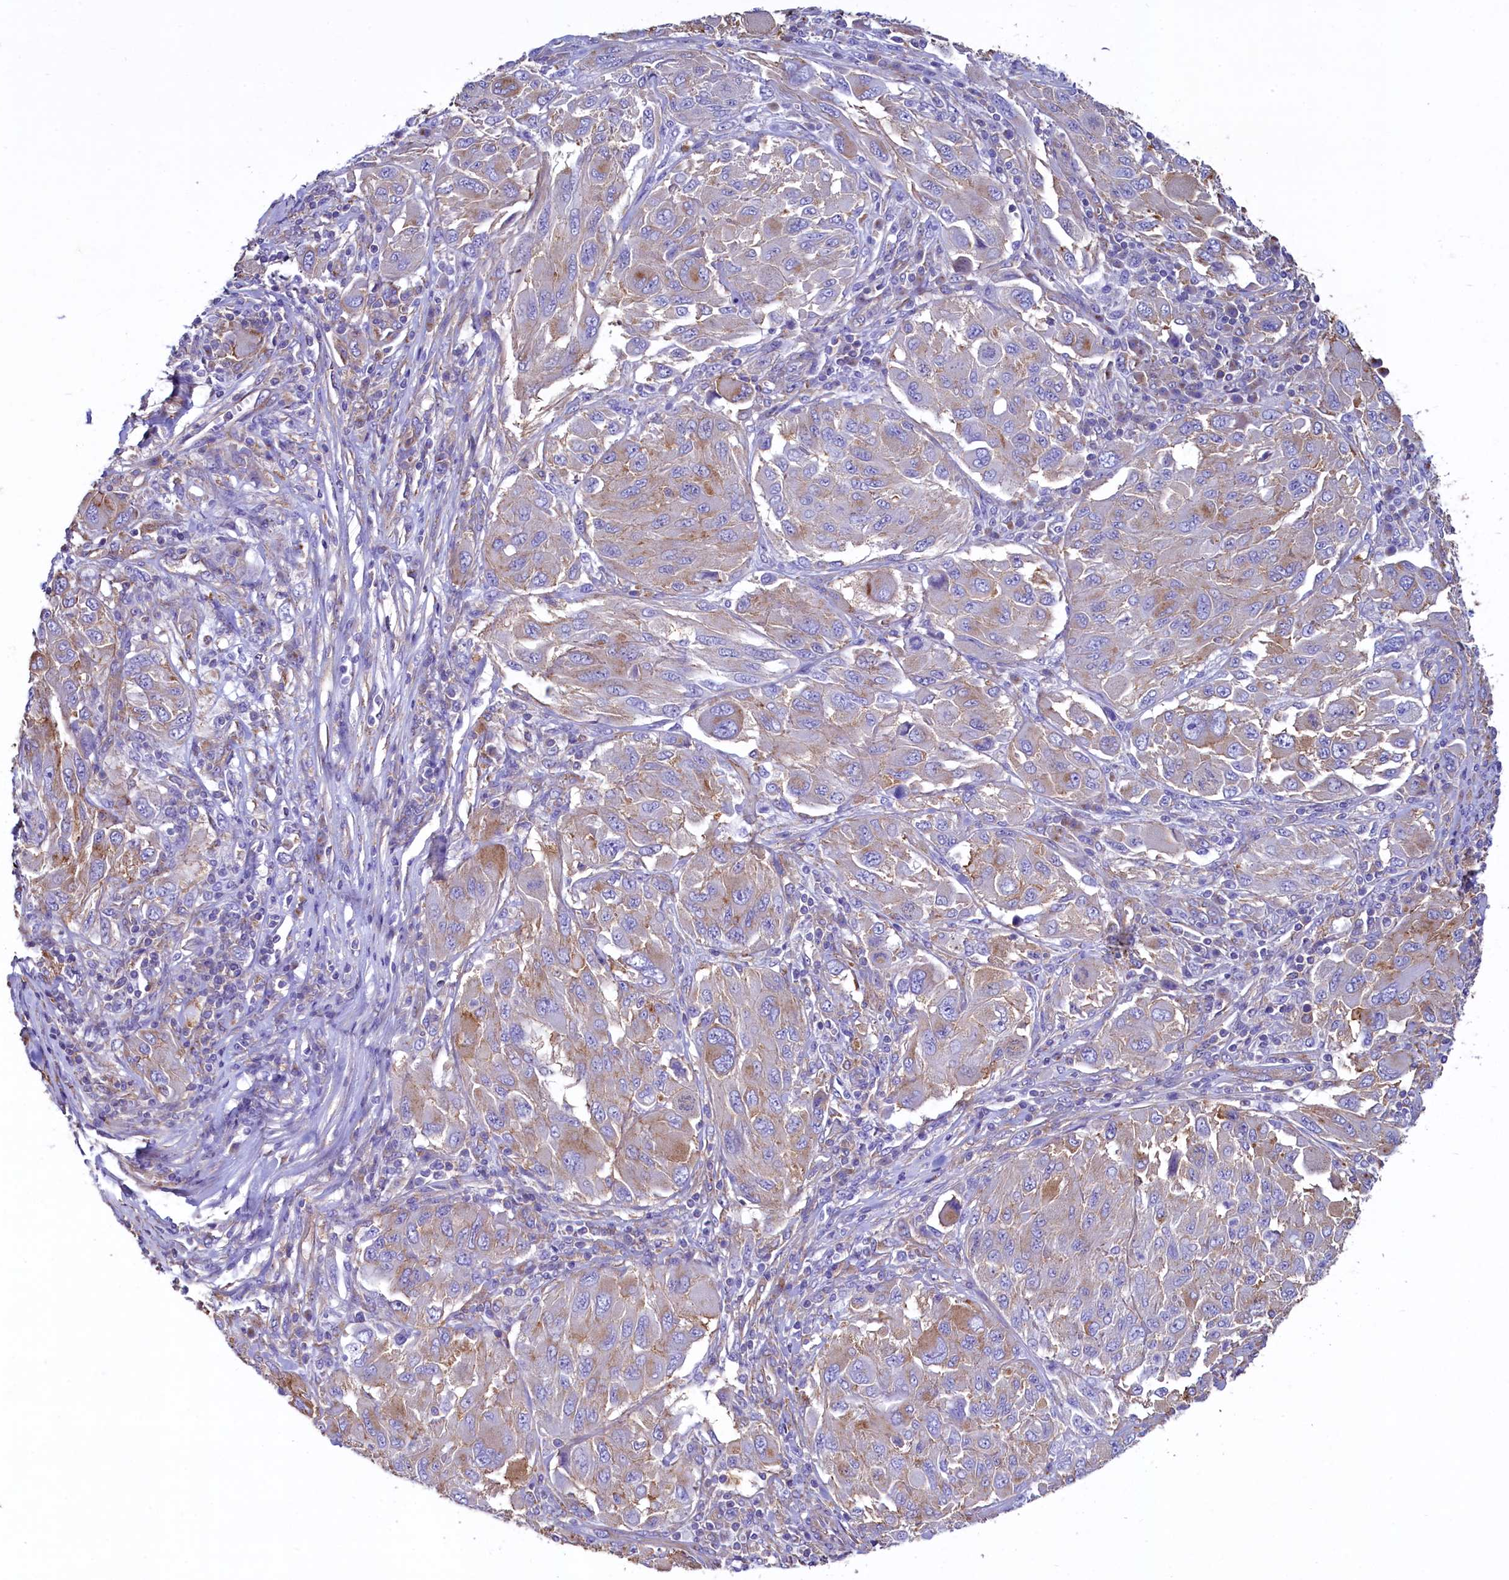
{"staining": {"intensity": "weak", "quantity": "<25%", "location": "cytoplasmic/membranous"}, "tissue": "melanoma", "cell_type": "Tumor cells", "image_type": "cancer", "snomed": [{"axis": "morphology", "description": "Malignant melanoma, NOS"}, {"axis": "topography", "description": "Skin"}], "caption": "There is no significant staining in tumor cells of melanoma.", "gene": "GPR21", "patient": {"sex": "female", "age": 91}}